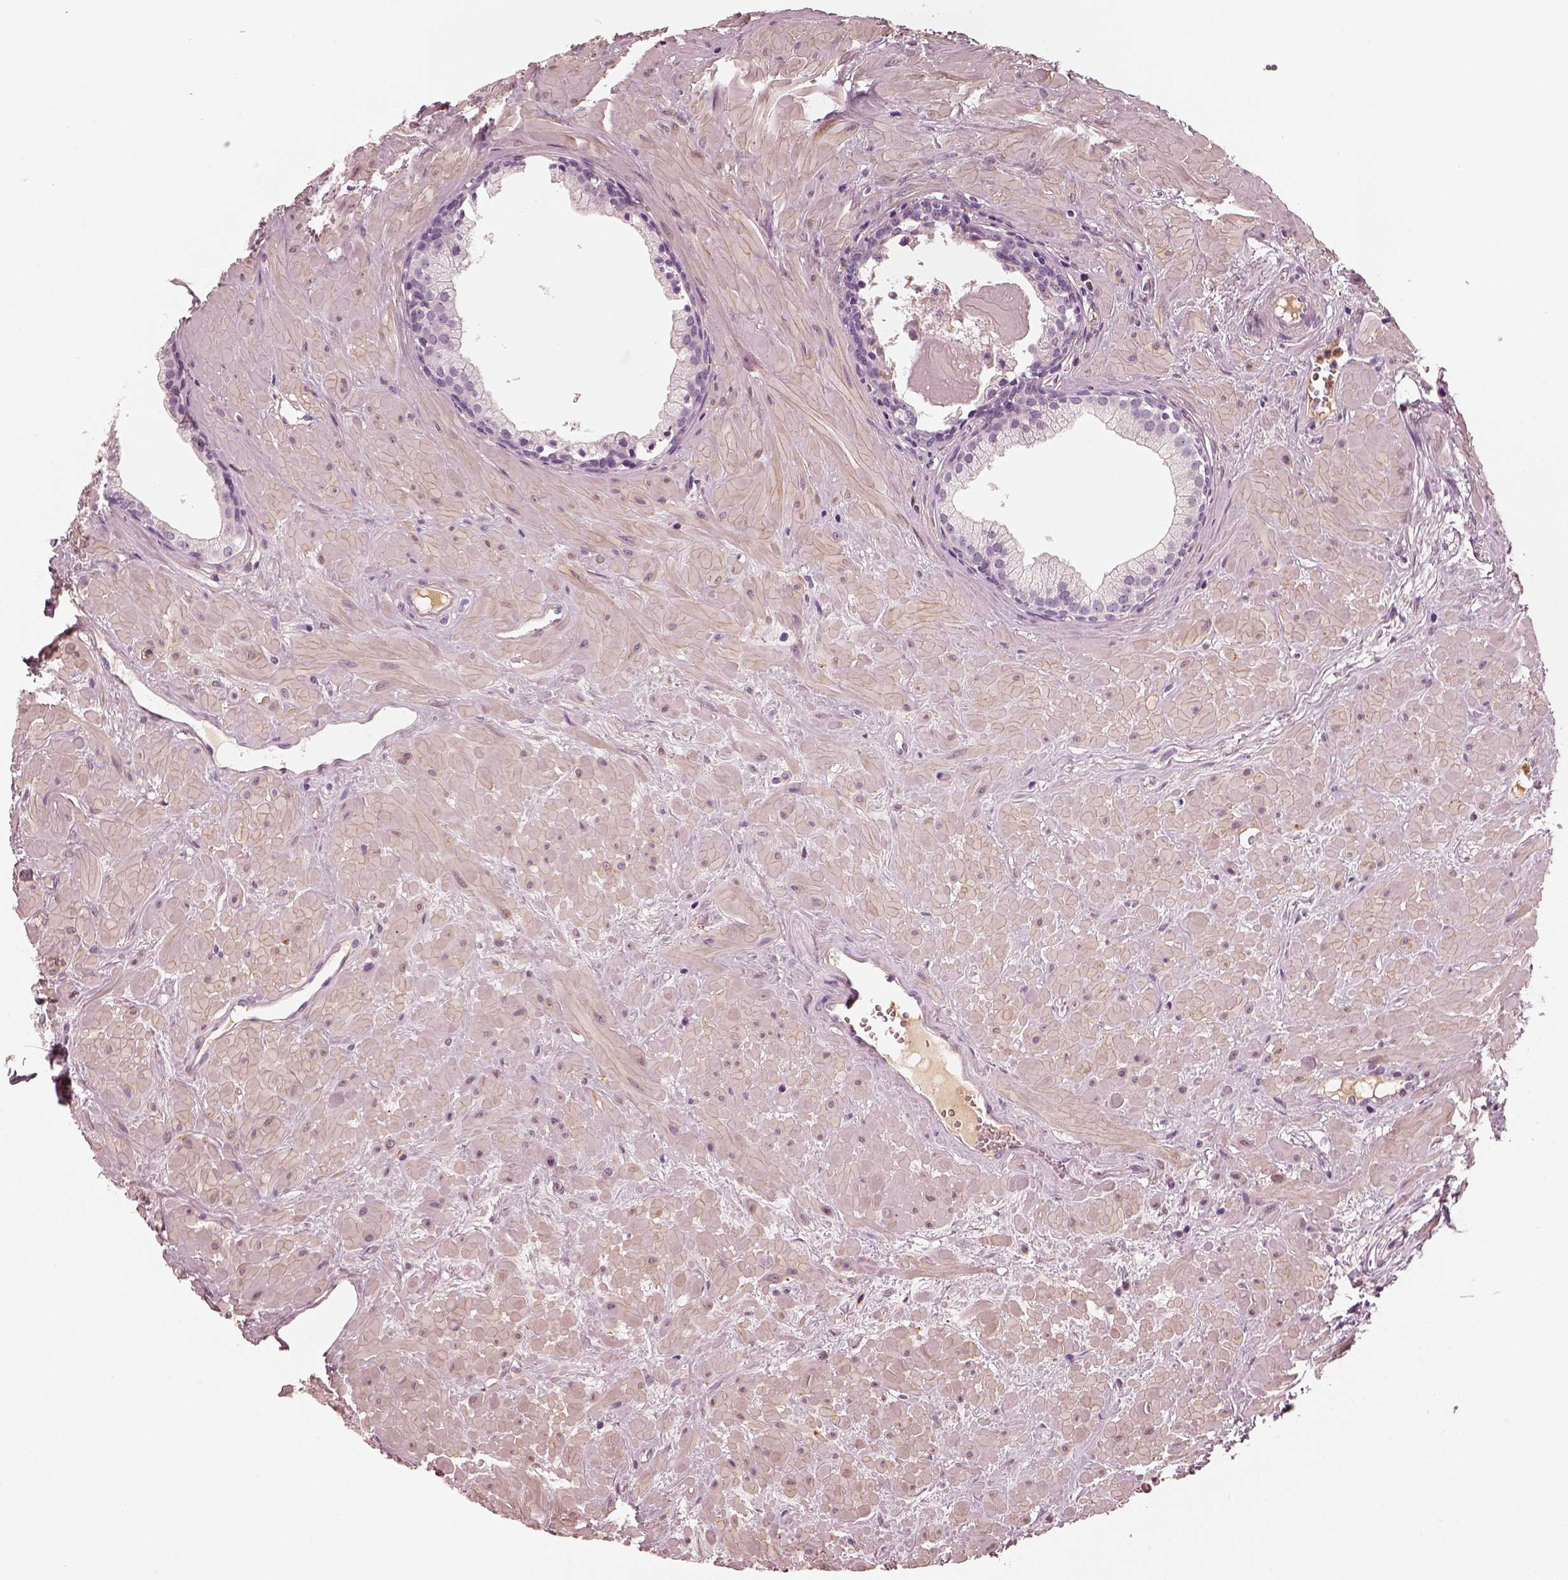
{"staining": {"intensity": "negative", "quantity": "none", "location": "none"}, "tissue": "prostate", "cell_type": "Glandular cells", "image_type": "normal", "snomed": [{"axis": "morphology", "description": "Normal tissue, NOS"}, {"axis": "topography", "description": "Prostate"}], "caption": "This micrograph is of normal prostate stained with IHC to label a protein in brown with the nuclei are counter-stained blue. There is no expression in glandular cells.", "gene": "RS1", "patient": {"sex": "male", "age": 48}}